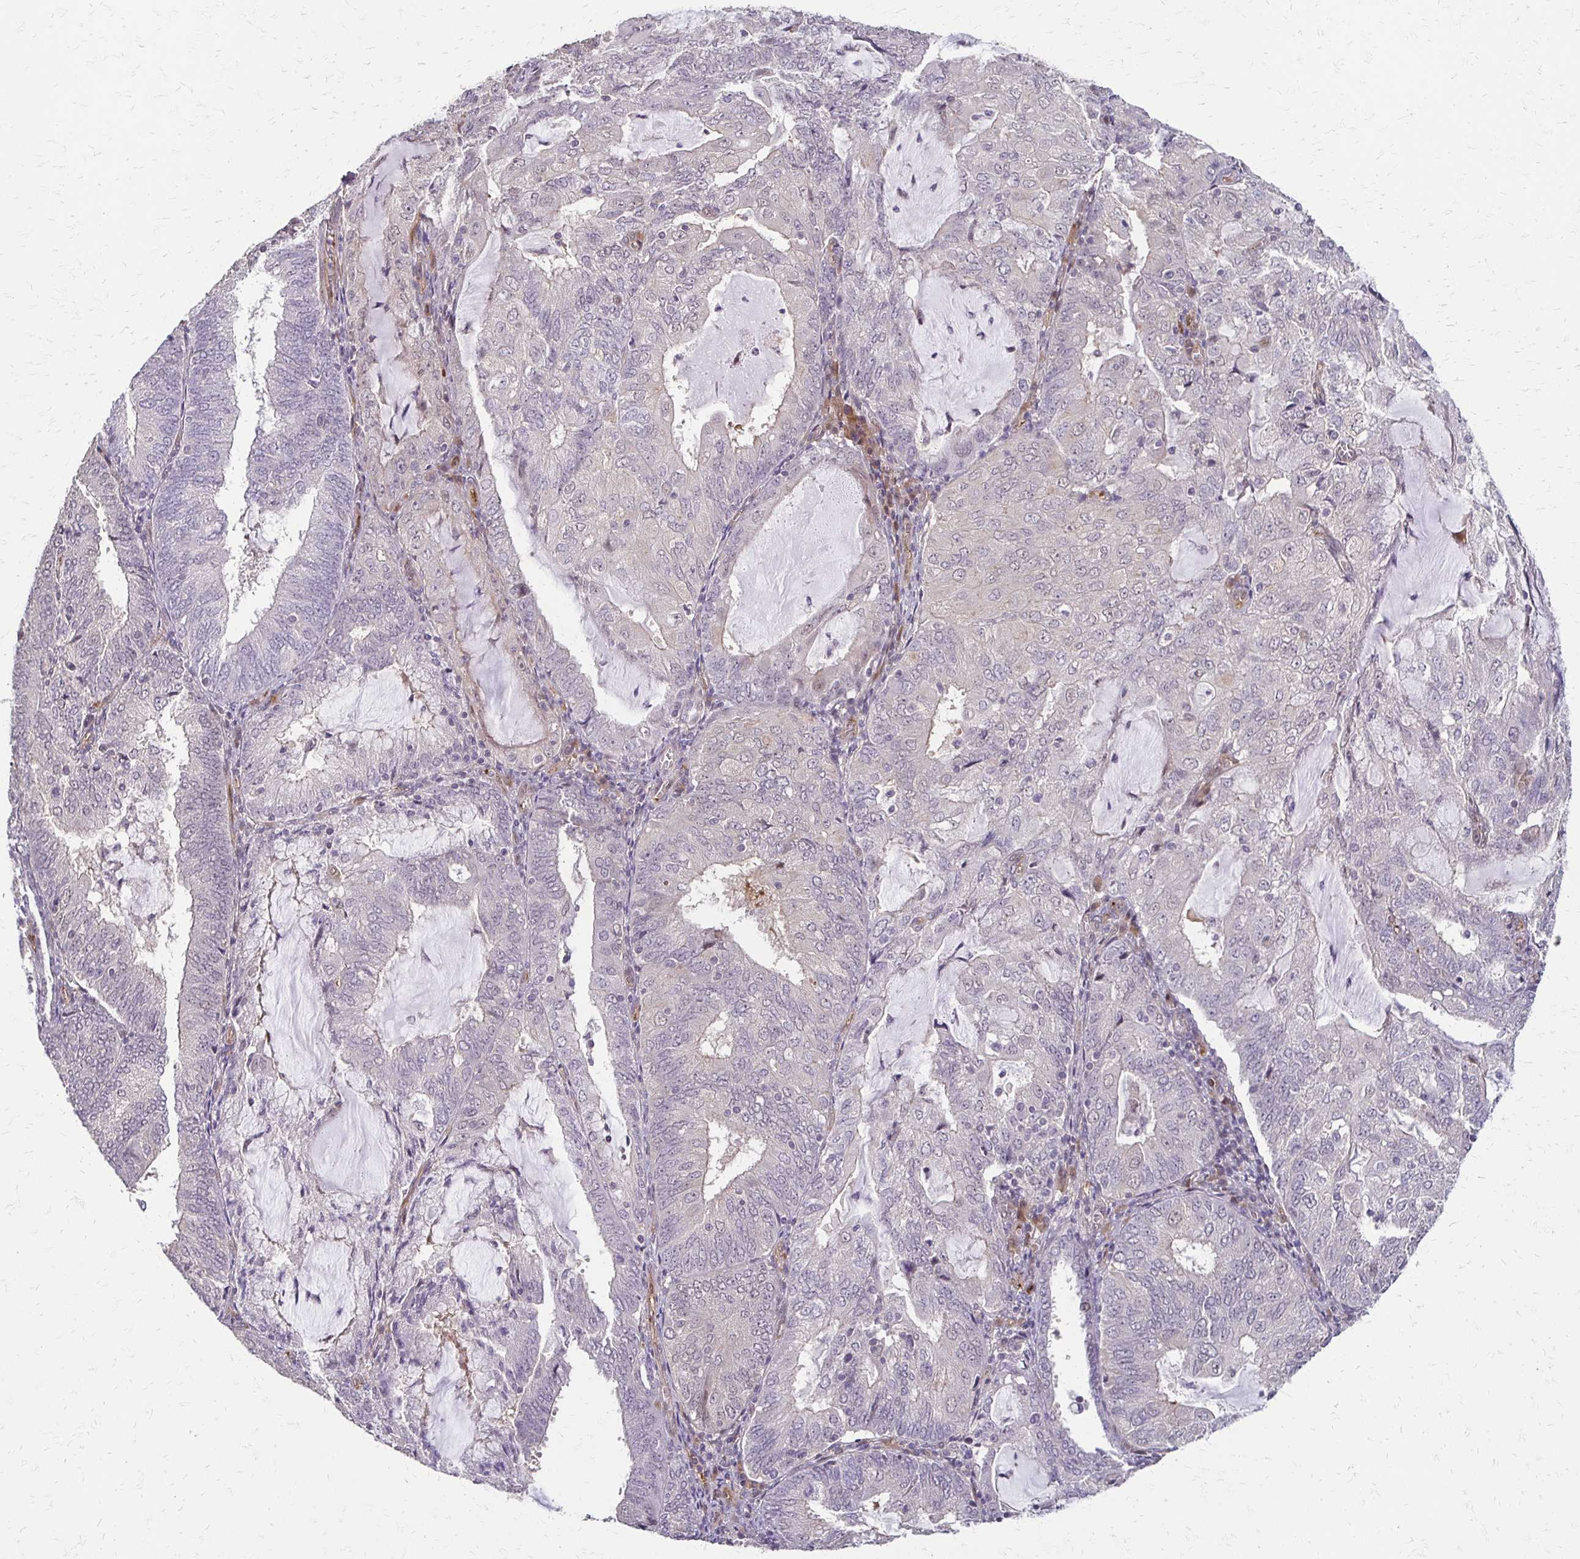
{"staining": {"intensity": "negative", "quantity": "none", "location": "none"}, "tissue": "endometrial cancer", "cell_type": "Tumor cells", "image_type": "cancer", "snomed": [{"axis": "morphology", "description": "Adenocarcinoma, NOS"}, {"axis": "topography", "description": "Endometrium"}], "caption": "The IHC photomicrograph has no significant positivity in tumor cells of endometrial cancer tissue.", "gene": "CFL2", "patient": {"sex": "female", "age": 81}}